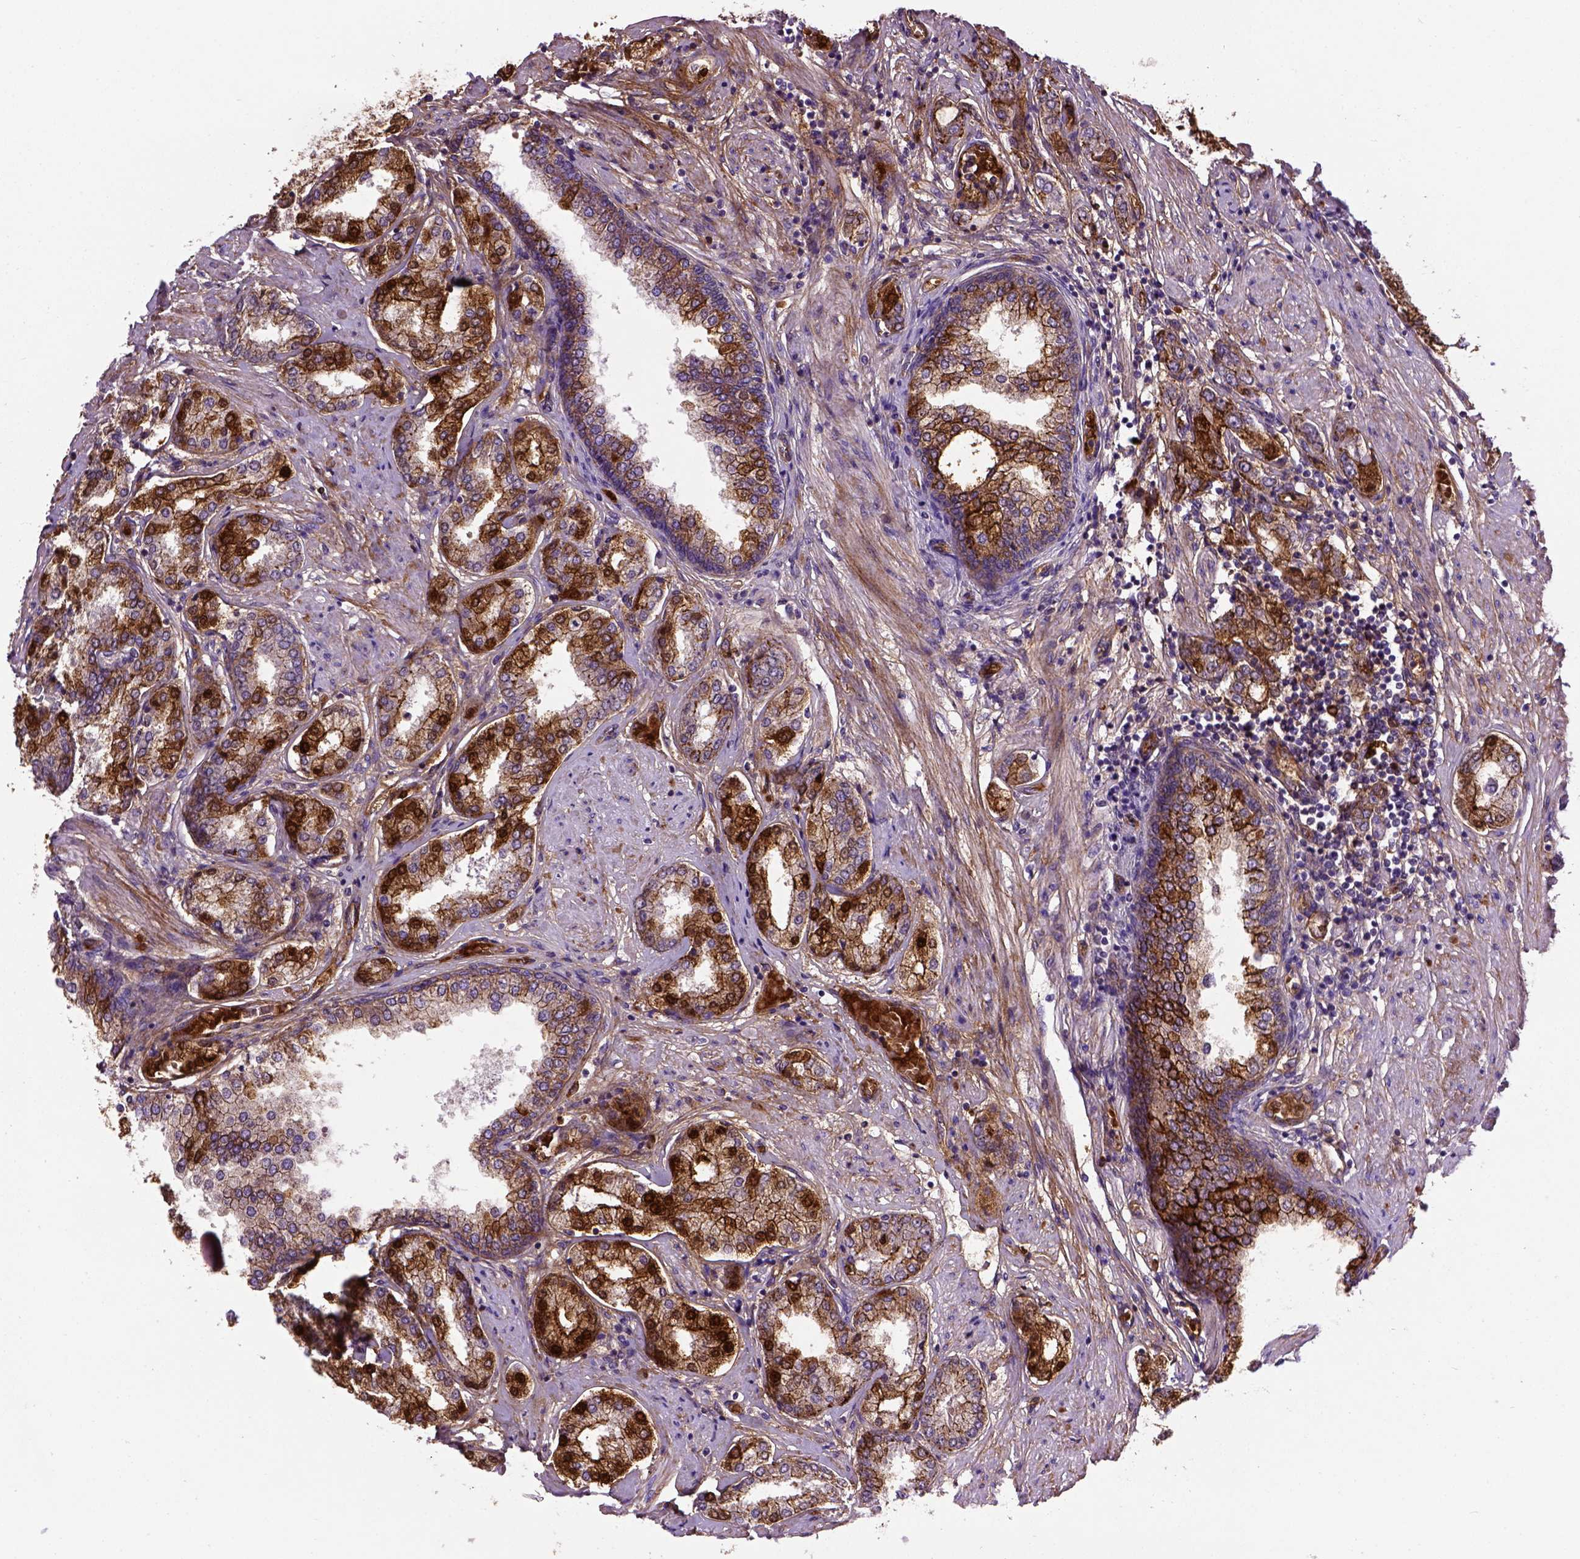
{"staining": {"intensity": "strong", "quantity": ">75%", "location": "cytoplasmic/membranous"}, "tissue": "prostate cancer", "cell_type": "Tumor cells", "image_type": "cancer", "snomed": [{"axis": "morphology", "description": "Adenocarcinoma, NOS"}, {"axis": "topography", "description": "Prostate"}], "caption": "Immunohistochemistry (IHC) of adenocarcinoma (prostate) shows high levels of strong cytoplasmic/membranous positivity in approximately >75% of tumor cells. The staining was performed using DAB (3,3'-diaminobenzidine), with brown indicating positive protein expression. Nuclei are stained blue with hematoxylin.", "gene": "CDH1", "patient": {"sex": "male", "age": 63}}